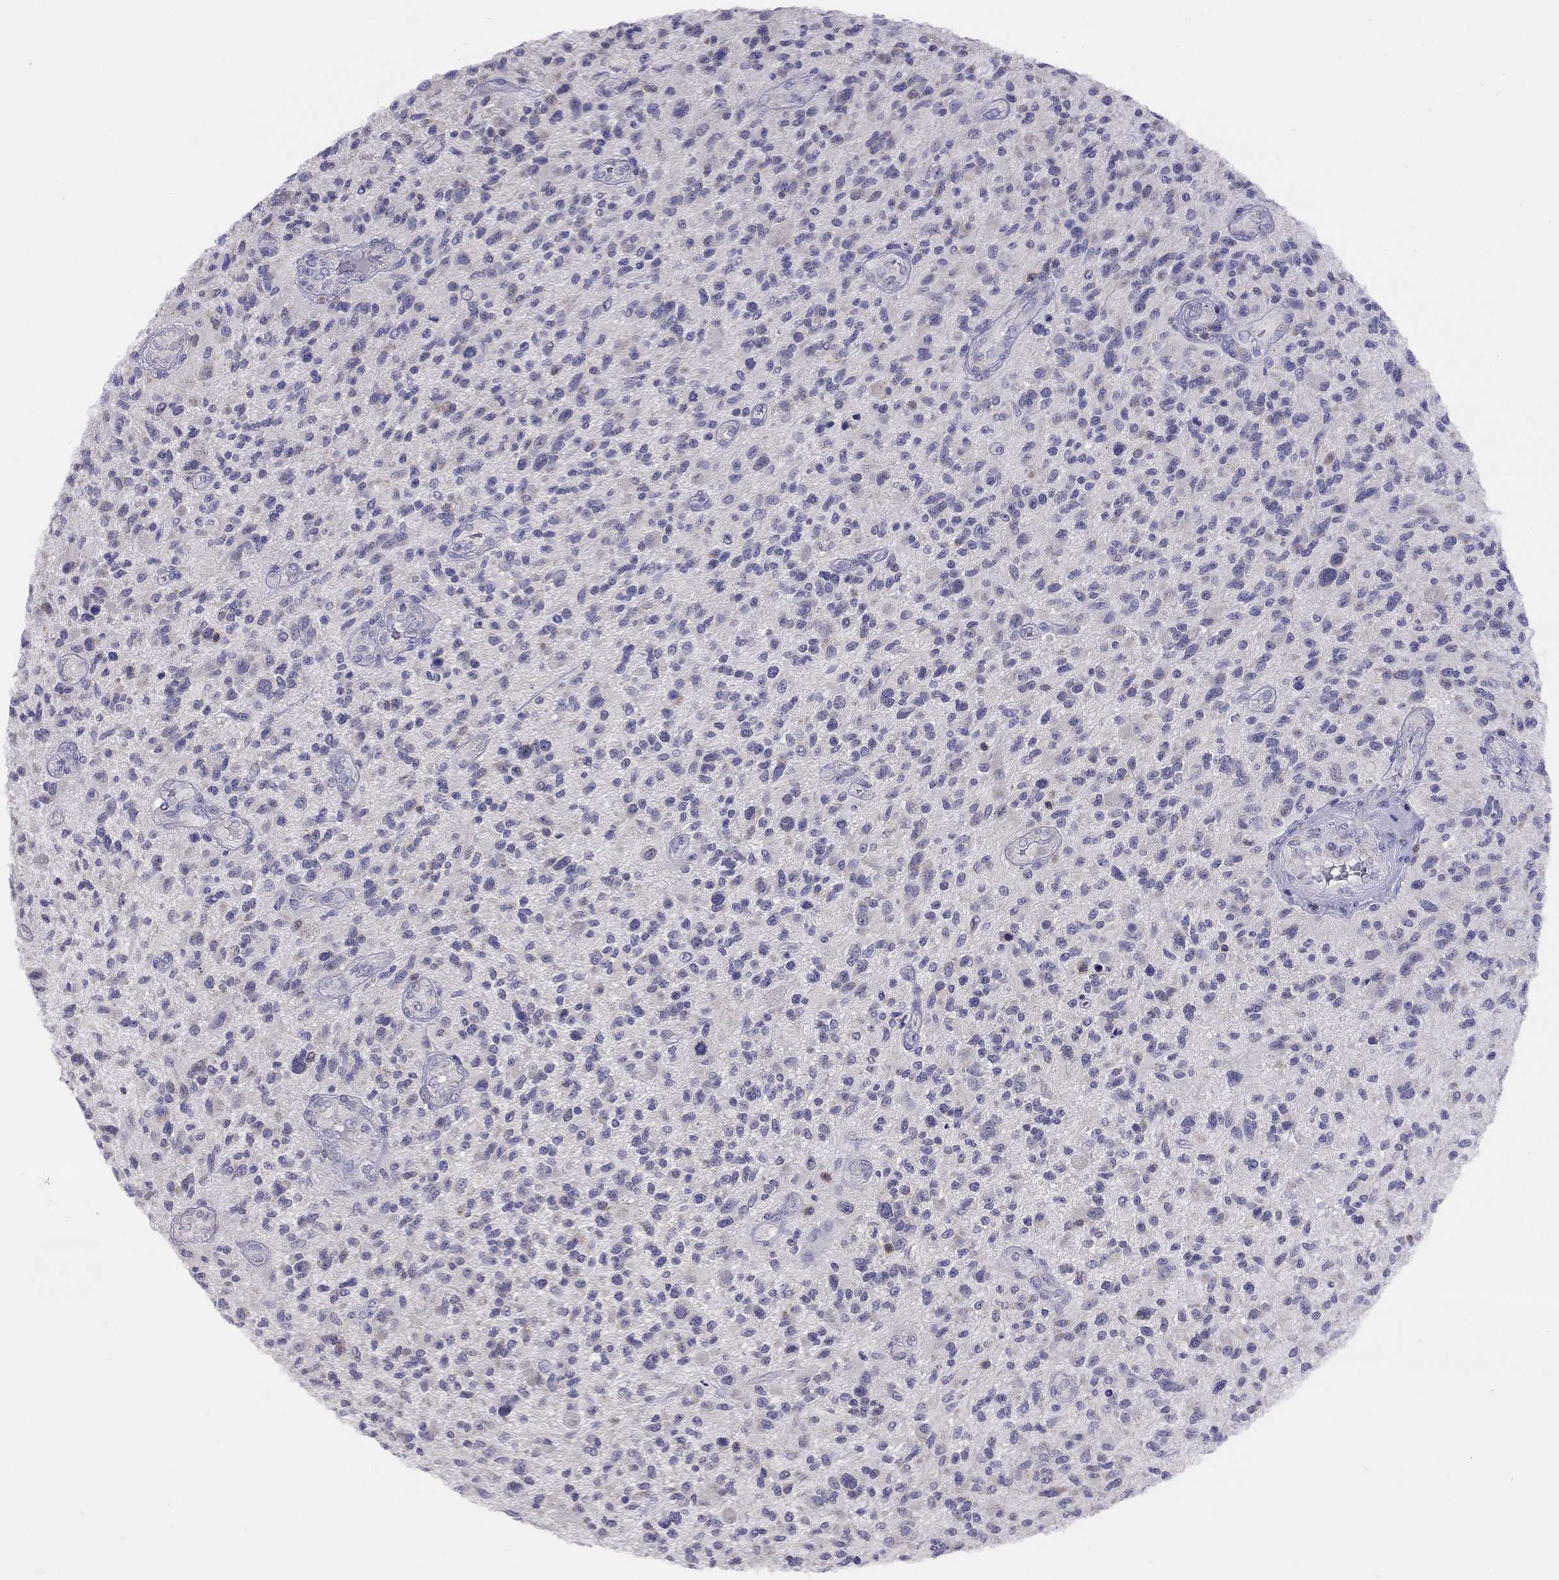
{"staining": {"intensity": "negative", "quantity": "none", "location": "none"}, "tissue": "glioma", "cell_type": "Tumor cells", "image_type": "cancer", "snomed": [{"axis": "morphology", "description": "Glioma, malignant, High grade"}, {"axis": "topography", "description": "Brain"}], "caption": "The histopathology image displays no significant expression in tumor cells of glioma. (DAB (3,3'-diaminobenzidine) immunohistochemistry, high magnification).", "gene": "CITED1", "patient": {"sex": "male", "age": 47}}